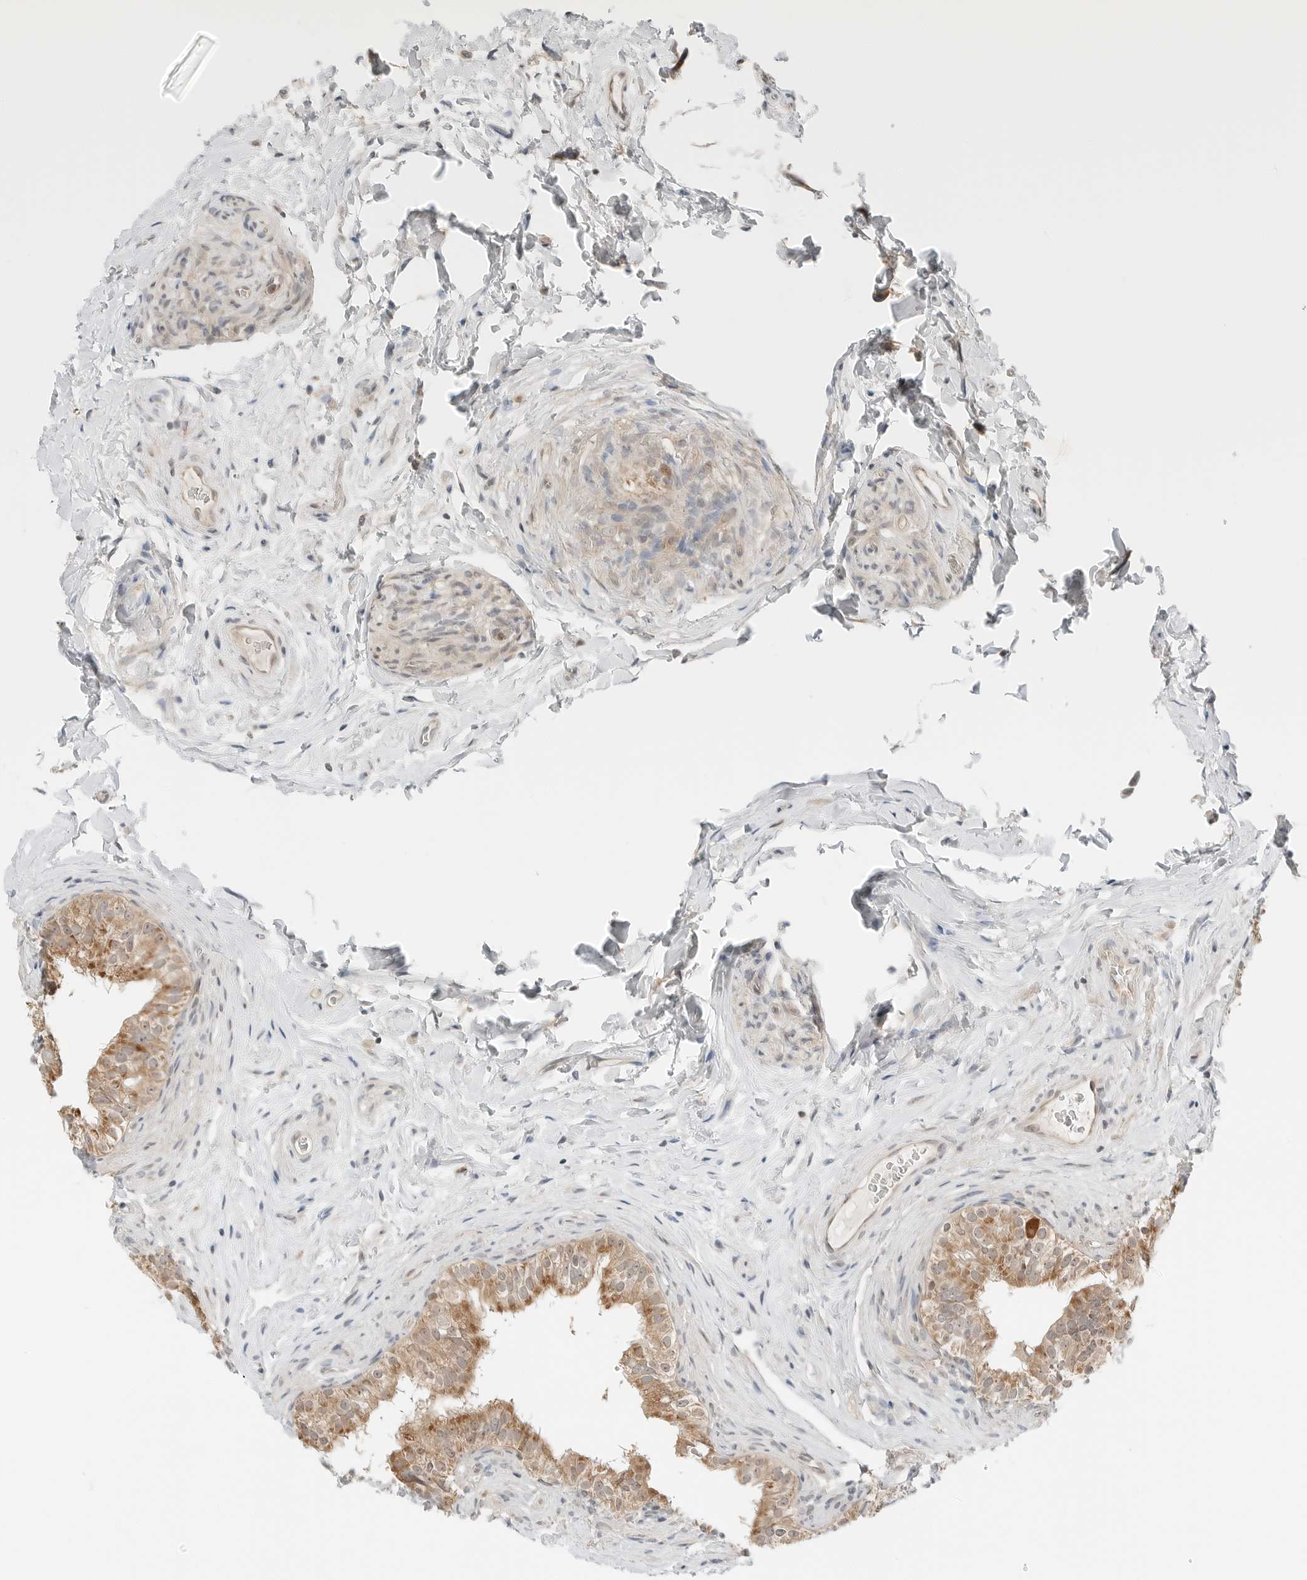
{"staining": {"intensity": "moderate", "quantity": "25%-75%", "location": "cytoplasmic/membranous"}, "tissue": "epididymis", "cell_type": "Glandular cells", "image_type": "normal", "snomed": [{"axis": "morphology", "description": "Normal tissue, NOS"}, {"axis": "topography", "description": "Epididymis"}], "caption": "Unremarkable epididymis was stained to show a protein in brown. There is medium levels of moderate cytoplasmic/membranous positivity in about 25%-75% of glandular cells. Nuclei are stained in blue.", "gene": "IQCC", "patient": {"sex": "male", "age": 49}}